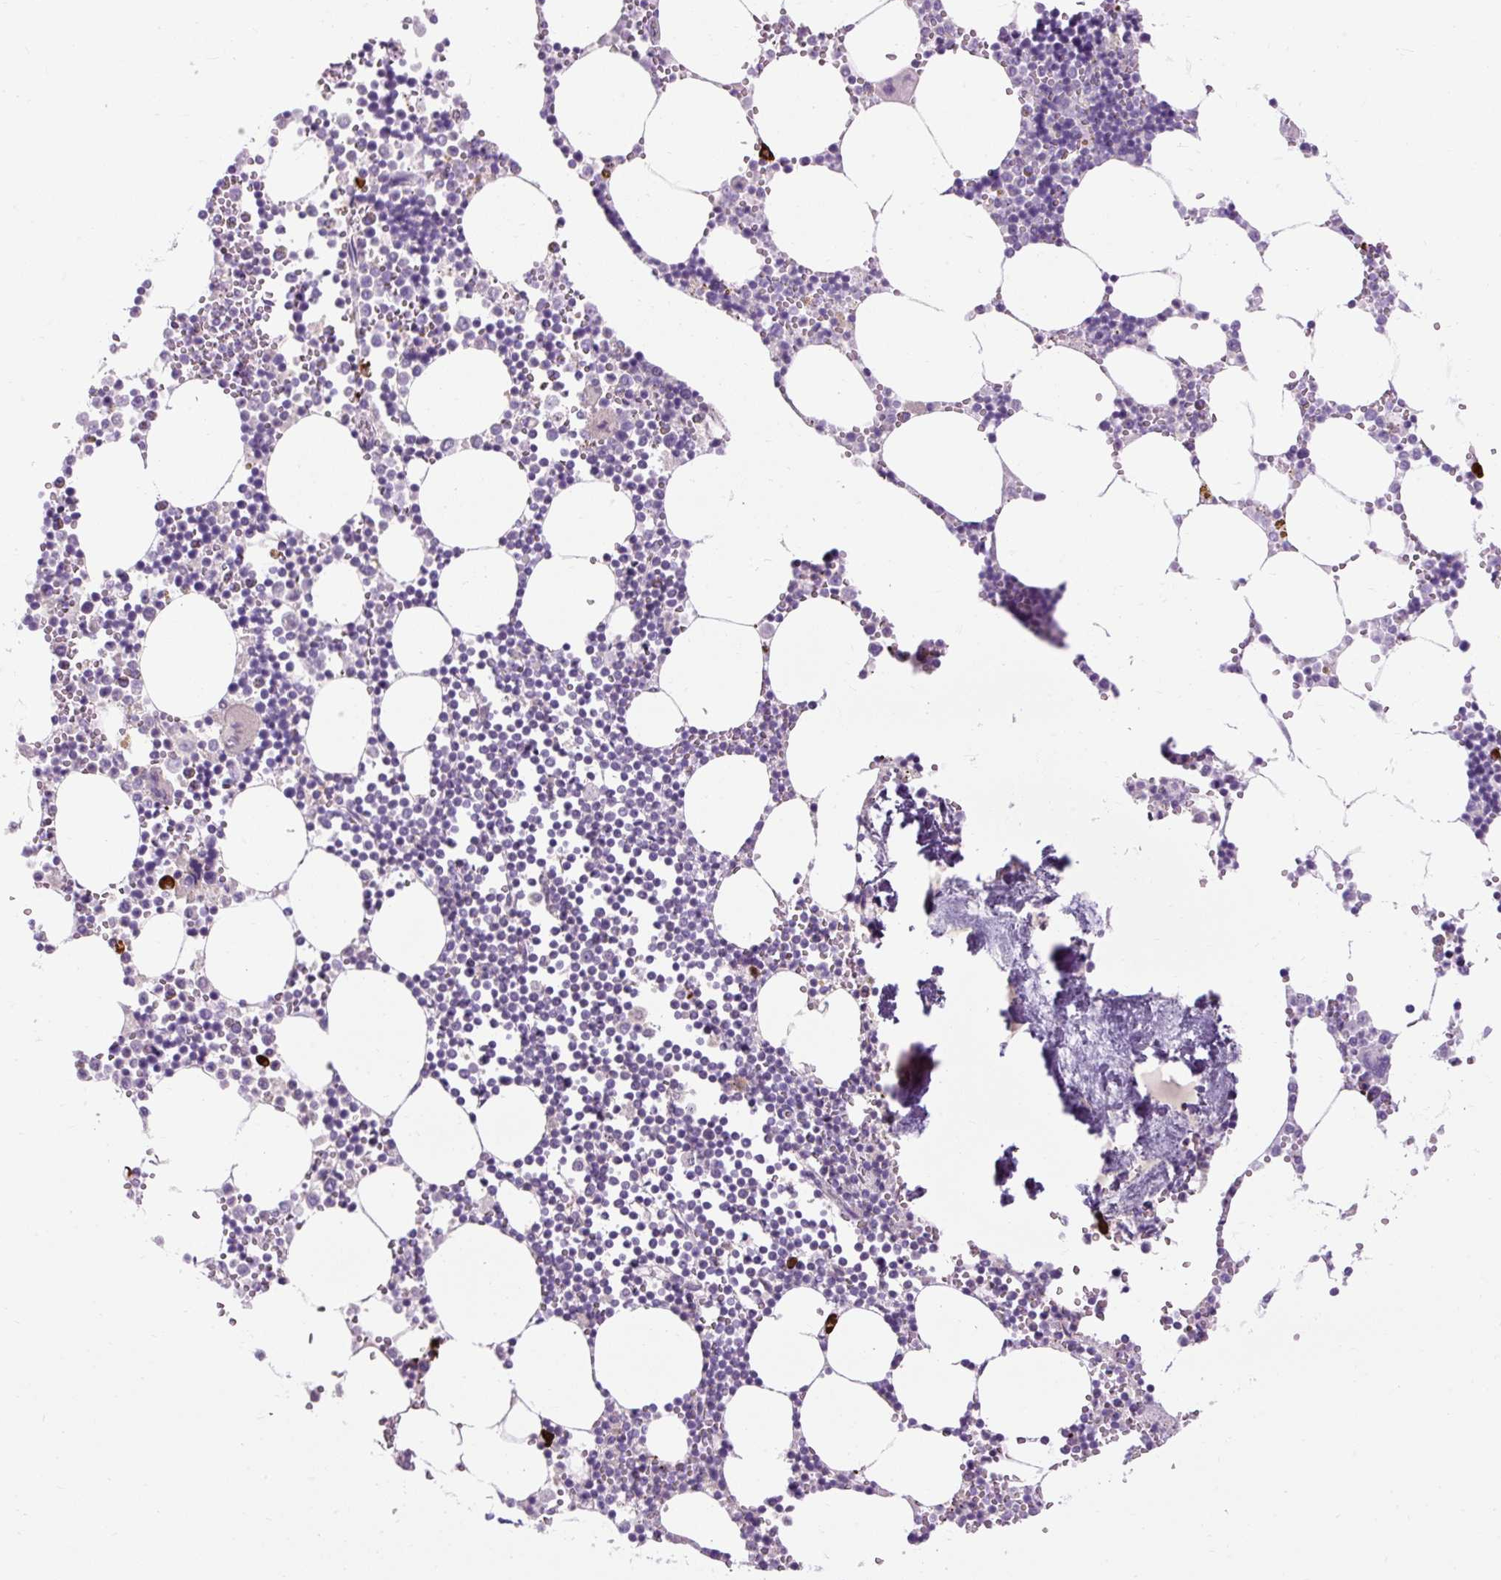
{"staining": {"intensity": "strong", "quantity": "<25%", "location": "cytoplasmic/membranous"}, "tissue": "bone marrow", "cell_type": "Hematopoietic cells", "image_type": "normal", "snomed": [{"axis": "morphology", "description": "Normal tissue, NOS"}, {"axis": "topography", "description": "Bone marrow"}], "caption": "Protein expression analysis of normal bone marrow displays strong cytoplasmic/membranous expression in about <25% of hematopoietic cells. Ihc stains the protein of interest in brown and the nuclei are stained blue.", "gene": "ARRDC2", "patient": {"sex": "male", "age": 54}}